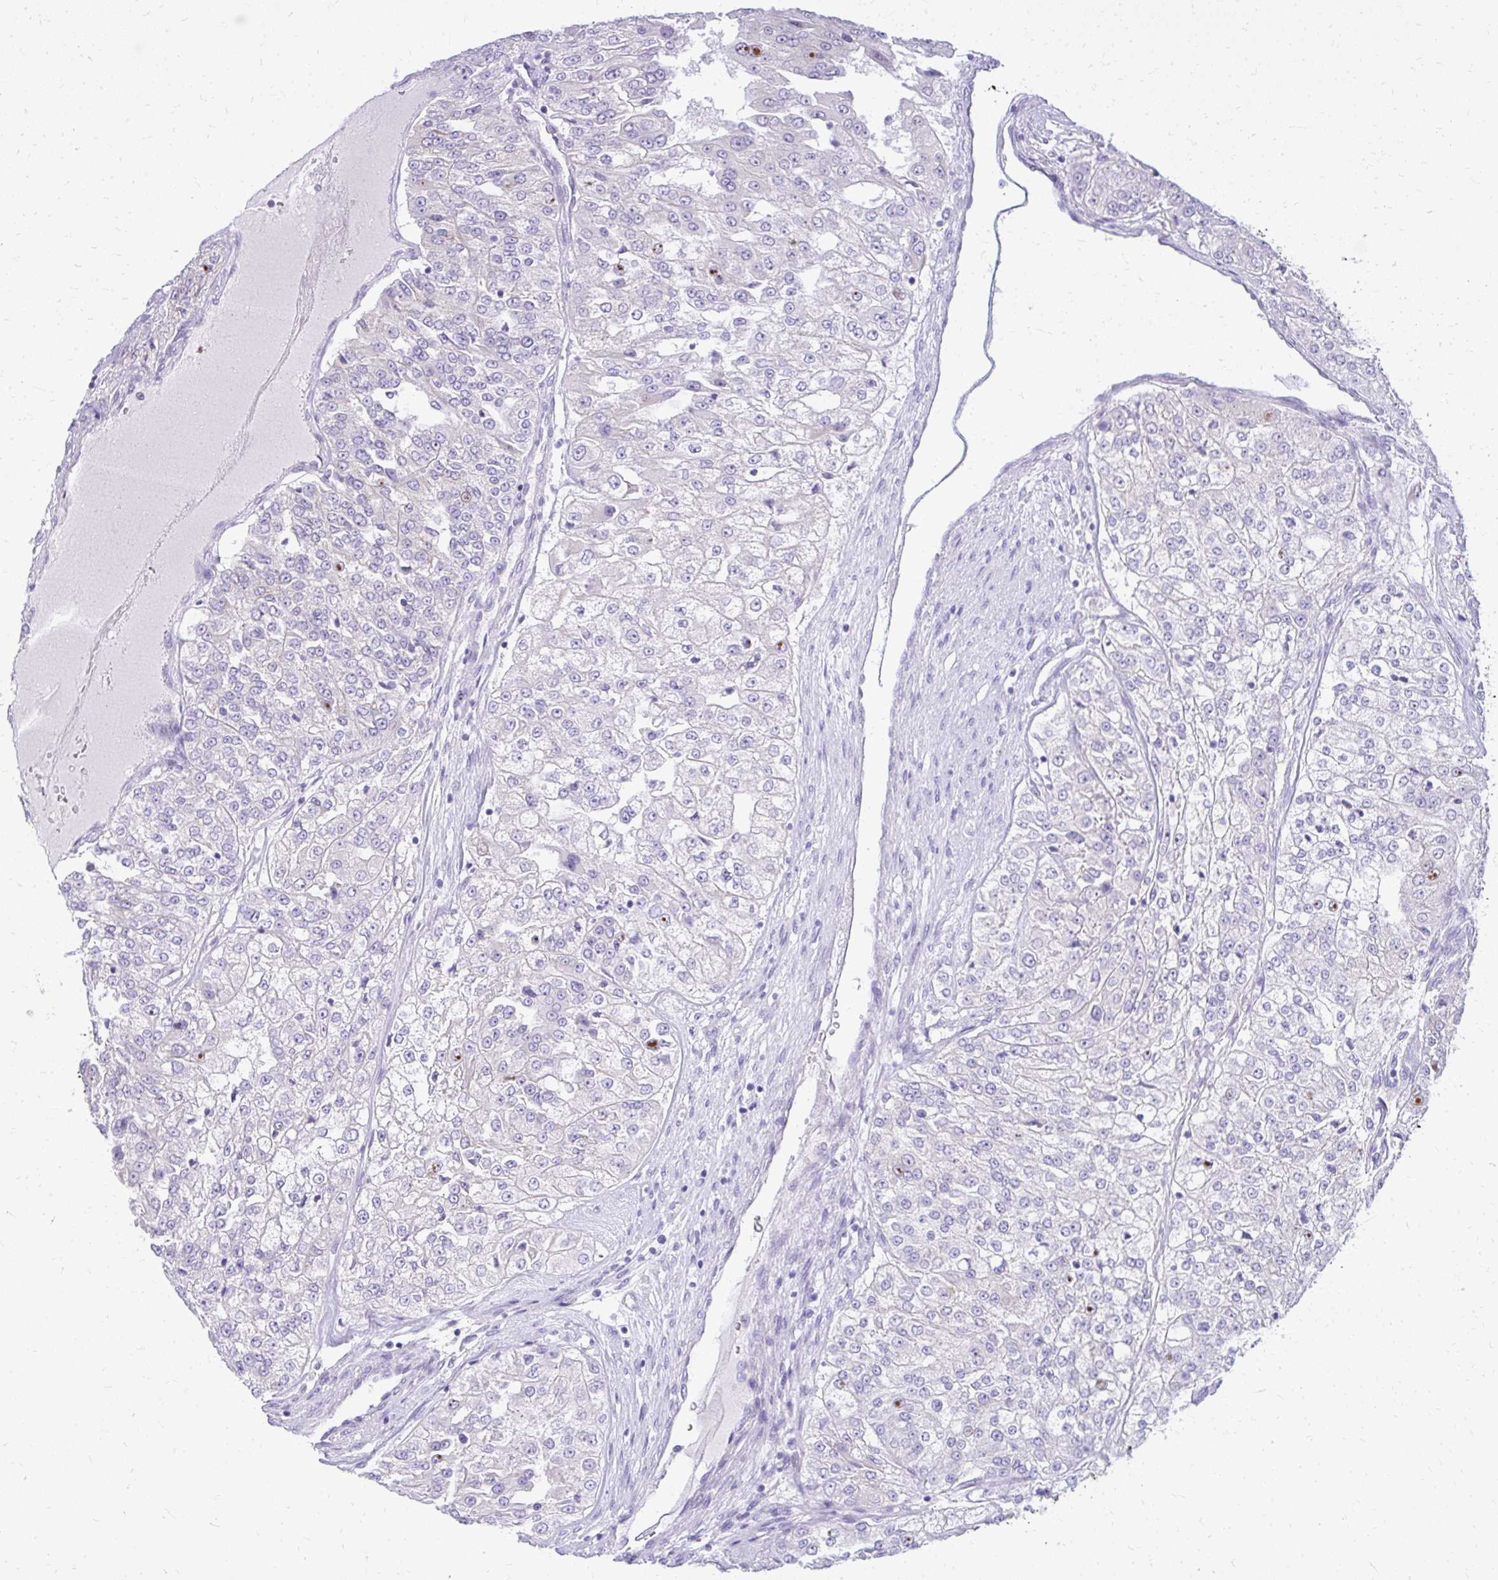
{"staining": {"intensity": "moderate", "quantity": "<25%", "location": "nuclear"}, "tissue": "renal cancer", "cell_type": "Tumor cells", "image_type": "cancer", "snomed": [{"axis": "morphology", "description": "Adenocarcinoma, NOS"}, {"axis": "topography", "description": "Kidney"}], "caption": "Tumor cells show moderate nuclear positivity in approximately <25% of cells in renal cancer. The protein of interest is stained brown, and the nuclei are stained in blue (DAB (3,3'-diaminobenzidine) IHC with brightfield microscopy, high magnification).", "gene": "PRAP1", "patient": {"sex": "female", "age": 63}}